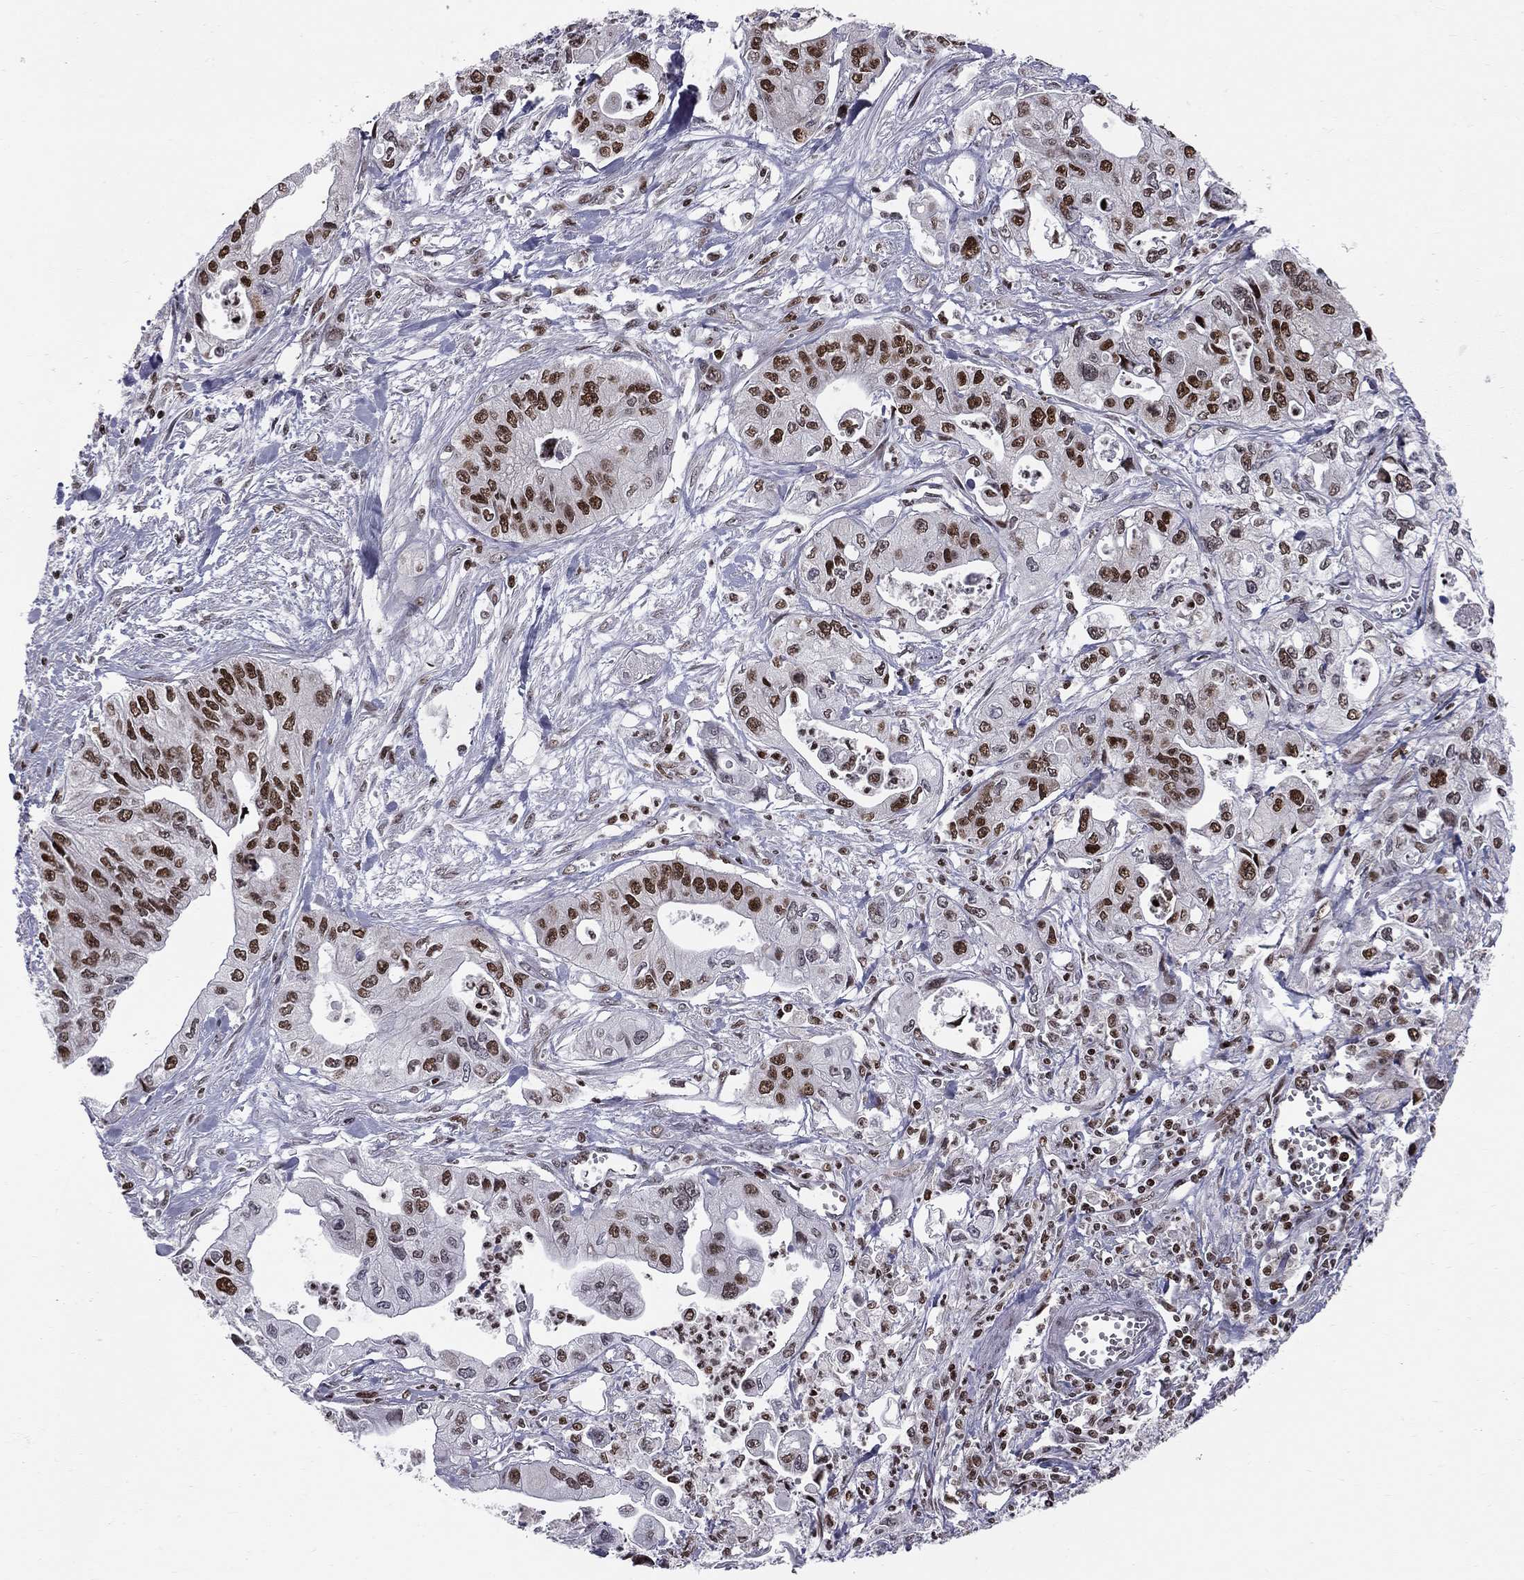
{"staining": {"intensity": "strong", "quantity": ">75%", "location": "nuclear"}, "tissue": "pancreatic cancer", "cell_type": "Tumor cells", "image_type": "cancer", "snomed": [{"axis": "morphology", "description": "Adenocarcinoma, NOS"}, {"axis": "topography", "description": "Pancreas"}], "caption": "Protein analysis of pancreatic adenocarcinoma tissue shows strong nuclear staining in about >75% of tumor cells.", "gene": "RNASEH2C", "patient": {"sex": "male", "age": 70}}